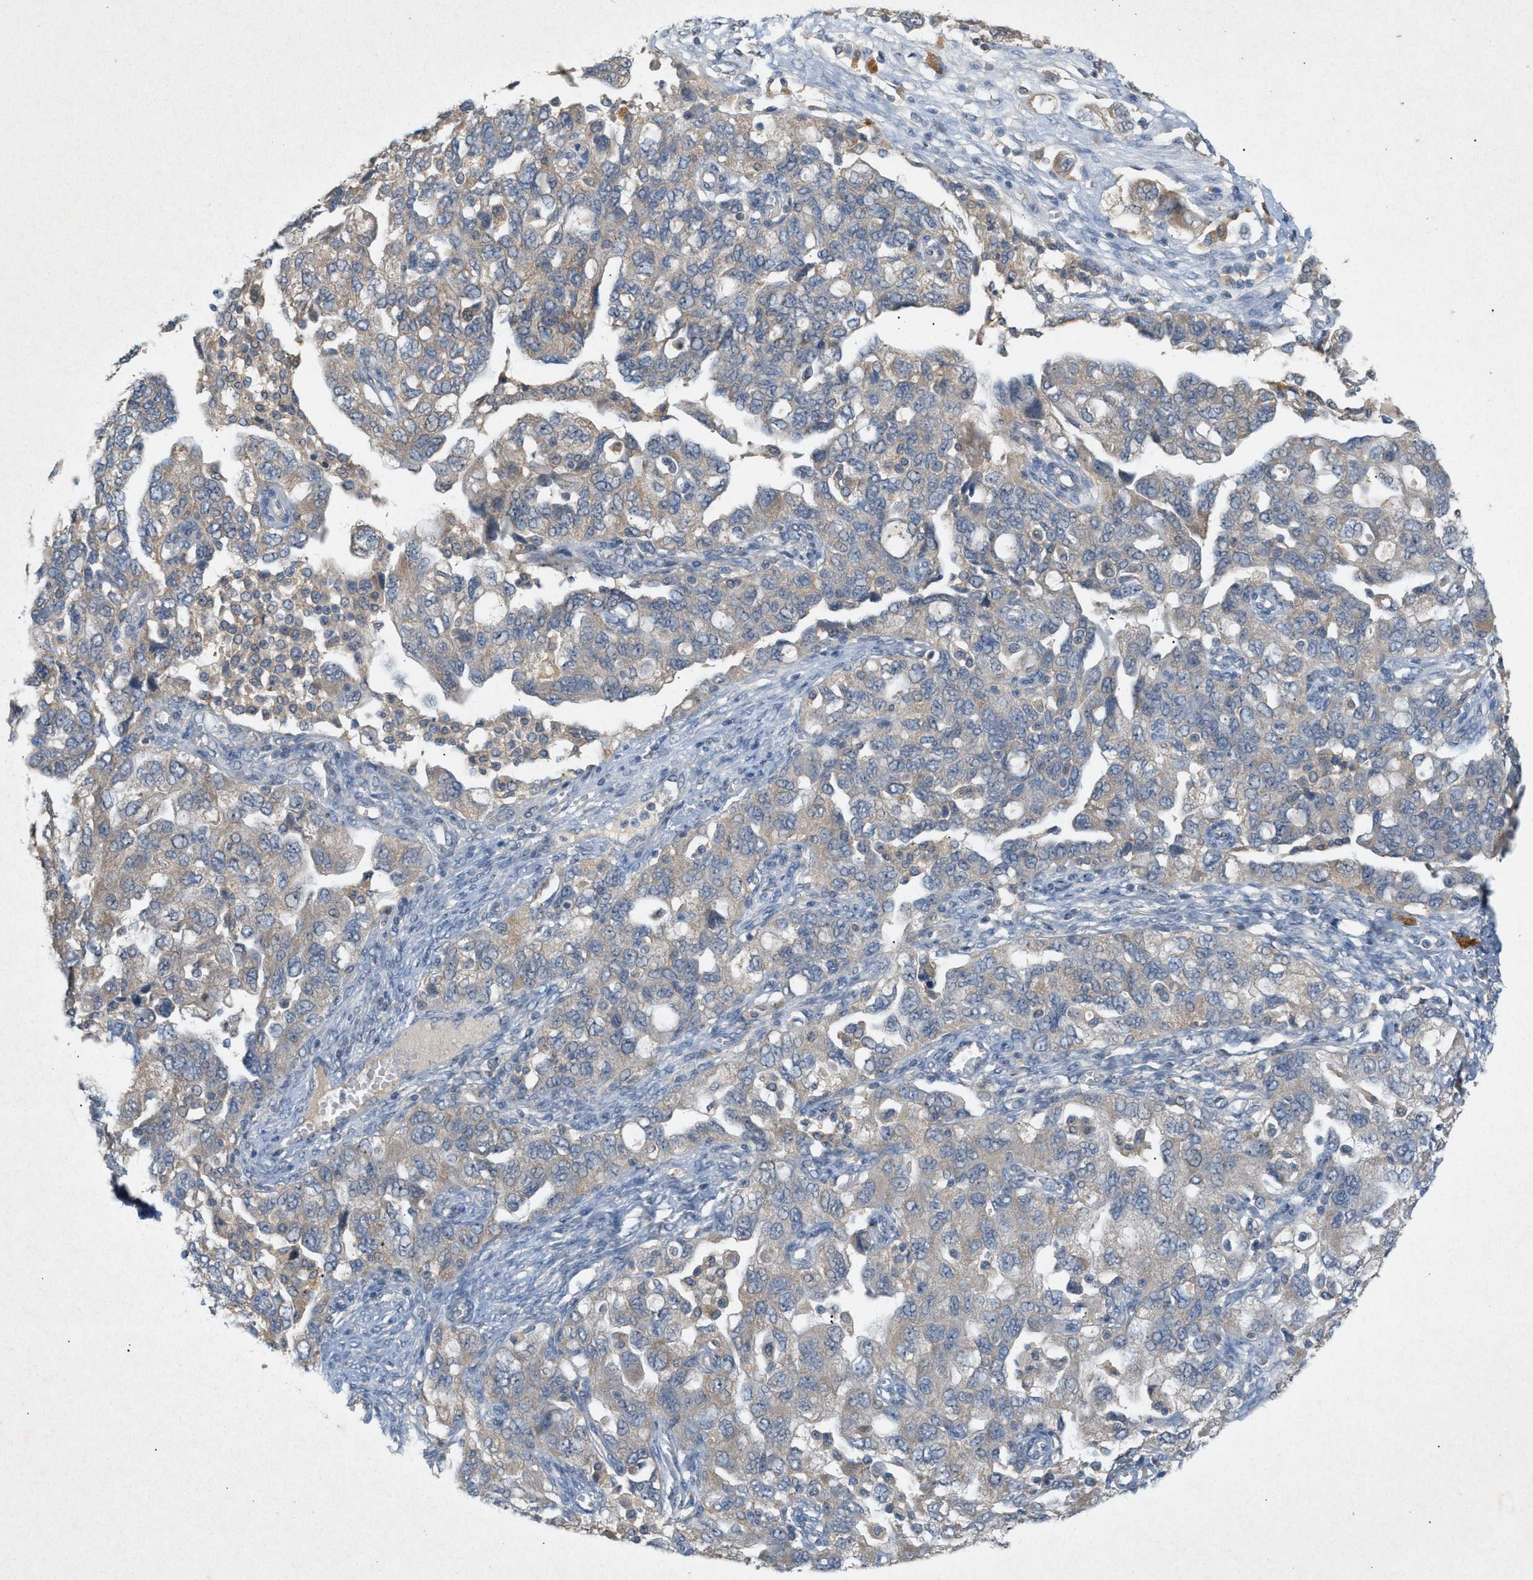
{"staining": {"intensity": "negative", "quantity": "none", "location": "none"}, "tissue": "ovarian cancer", "cell_type": "Tumor cells", "image_type": "cancer", "snomed": [{"axis": "morphology", "description": "Carcinoma, NOS"}, {"axis": "morphology", "description": "Cystadenocarcinoma, serous, NOS"}, {"axis": "topography", "description": "Ovary"}], "caption": "Immunohistochemistry (IHC) image of ovarian carcinoma stained for a protein (brown), which exhibits no staining in tumor cells.", "gene": "DCAF7", "patient": {"sex": "female", "age": 69}}